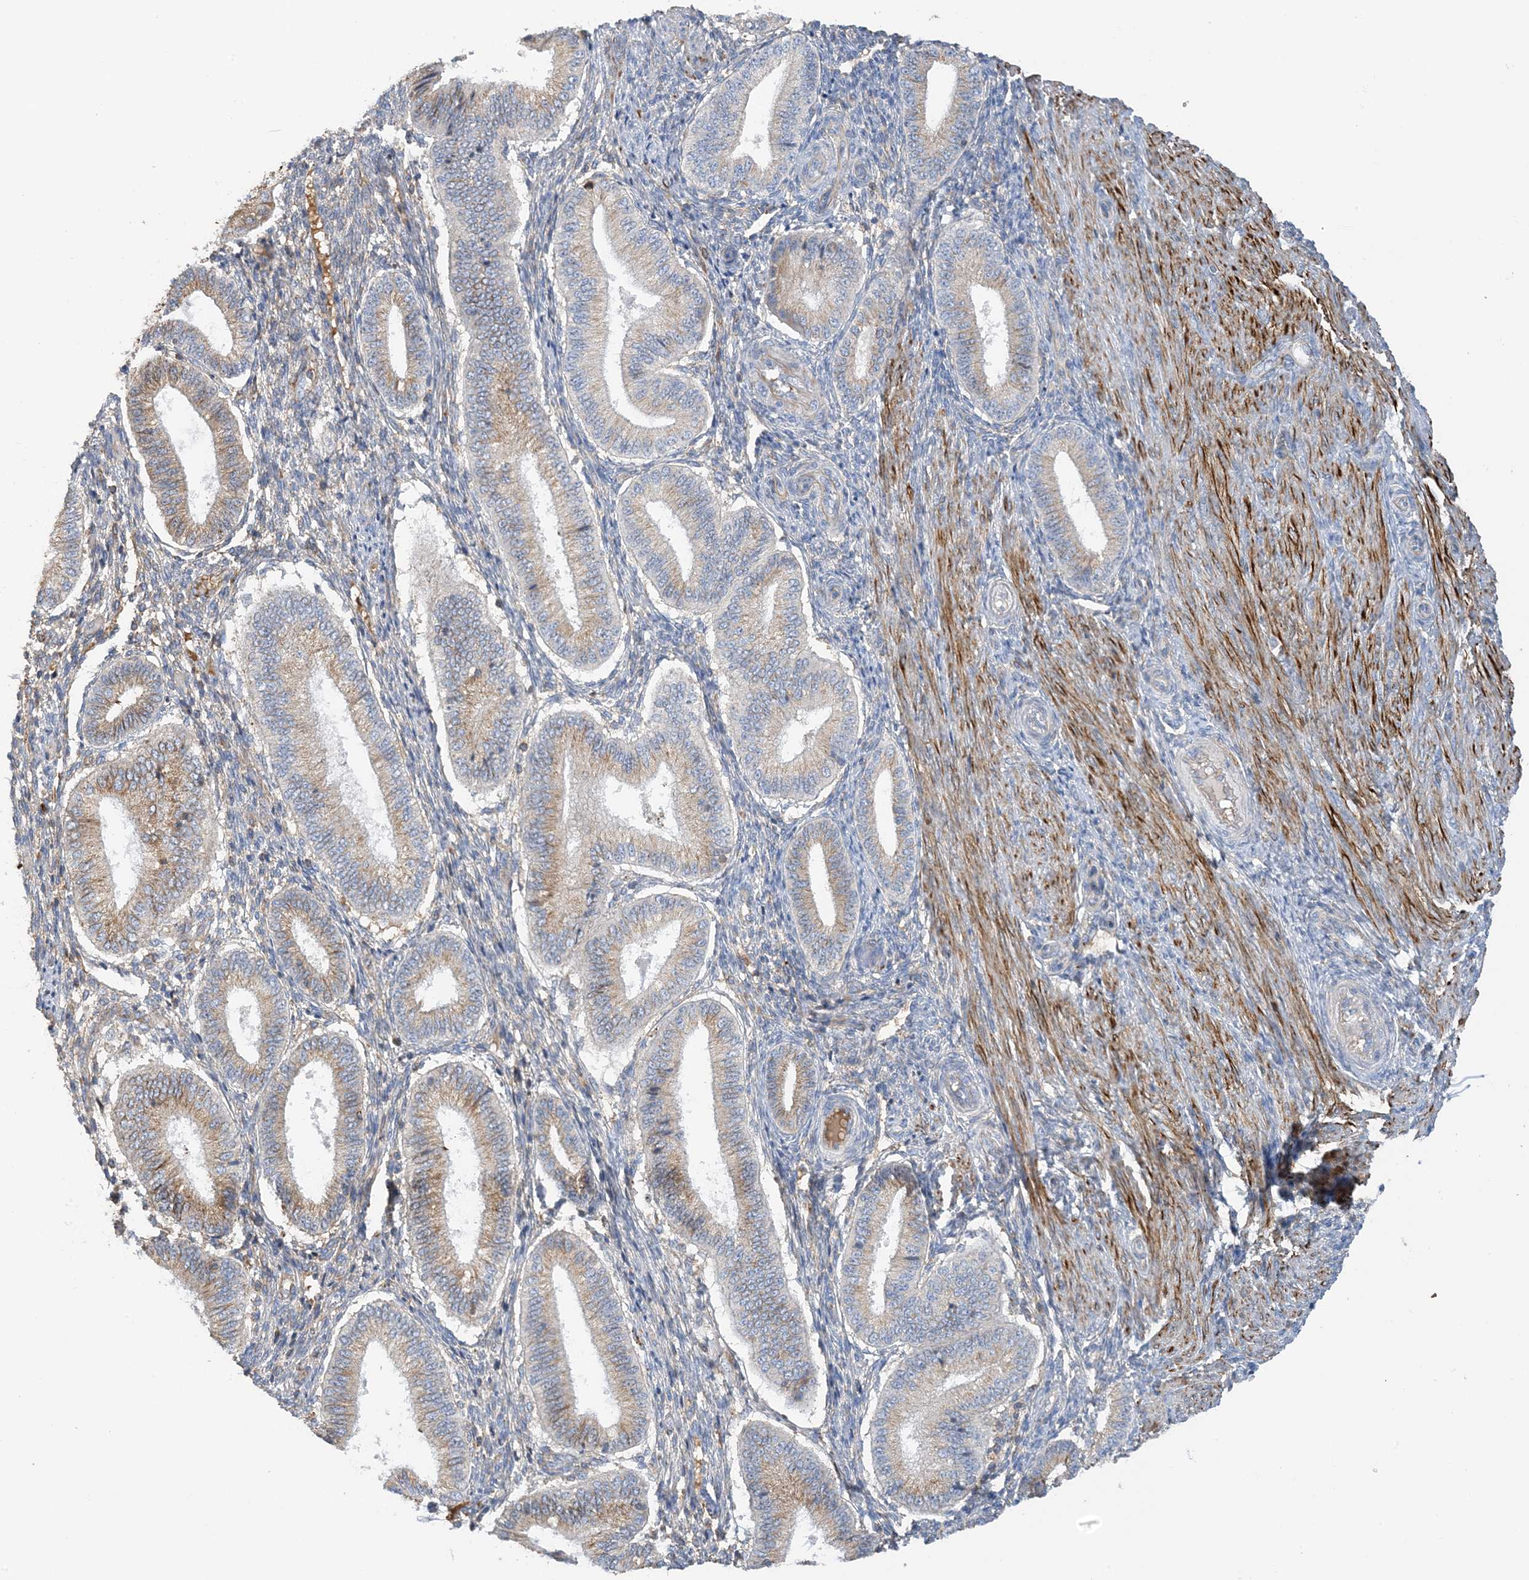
{"staining": {"intensity": "negative", "quantity": "none", "location": "none"}, "tissue": "endometrium", "cell_type": "Cells in endometrial stroma", "image_type": "normal", "snomed": [{"axis": "morphology", "description": "Normal tissue, NOS"}, {"axis": "topography", "description": "Endometrium"}], "caption": "DAB immunohistochemical staining of normal endometrium shows no significant staining in cells in endometrial stroma. (DAB (3,3'-diaminobenzidine) IHC visualized using brightfield microscopy, high magnification).", "gene": "CALHM5", "patient": {"sex": "female", "age": 39}}